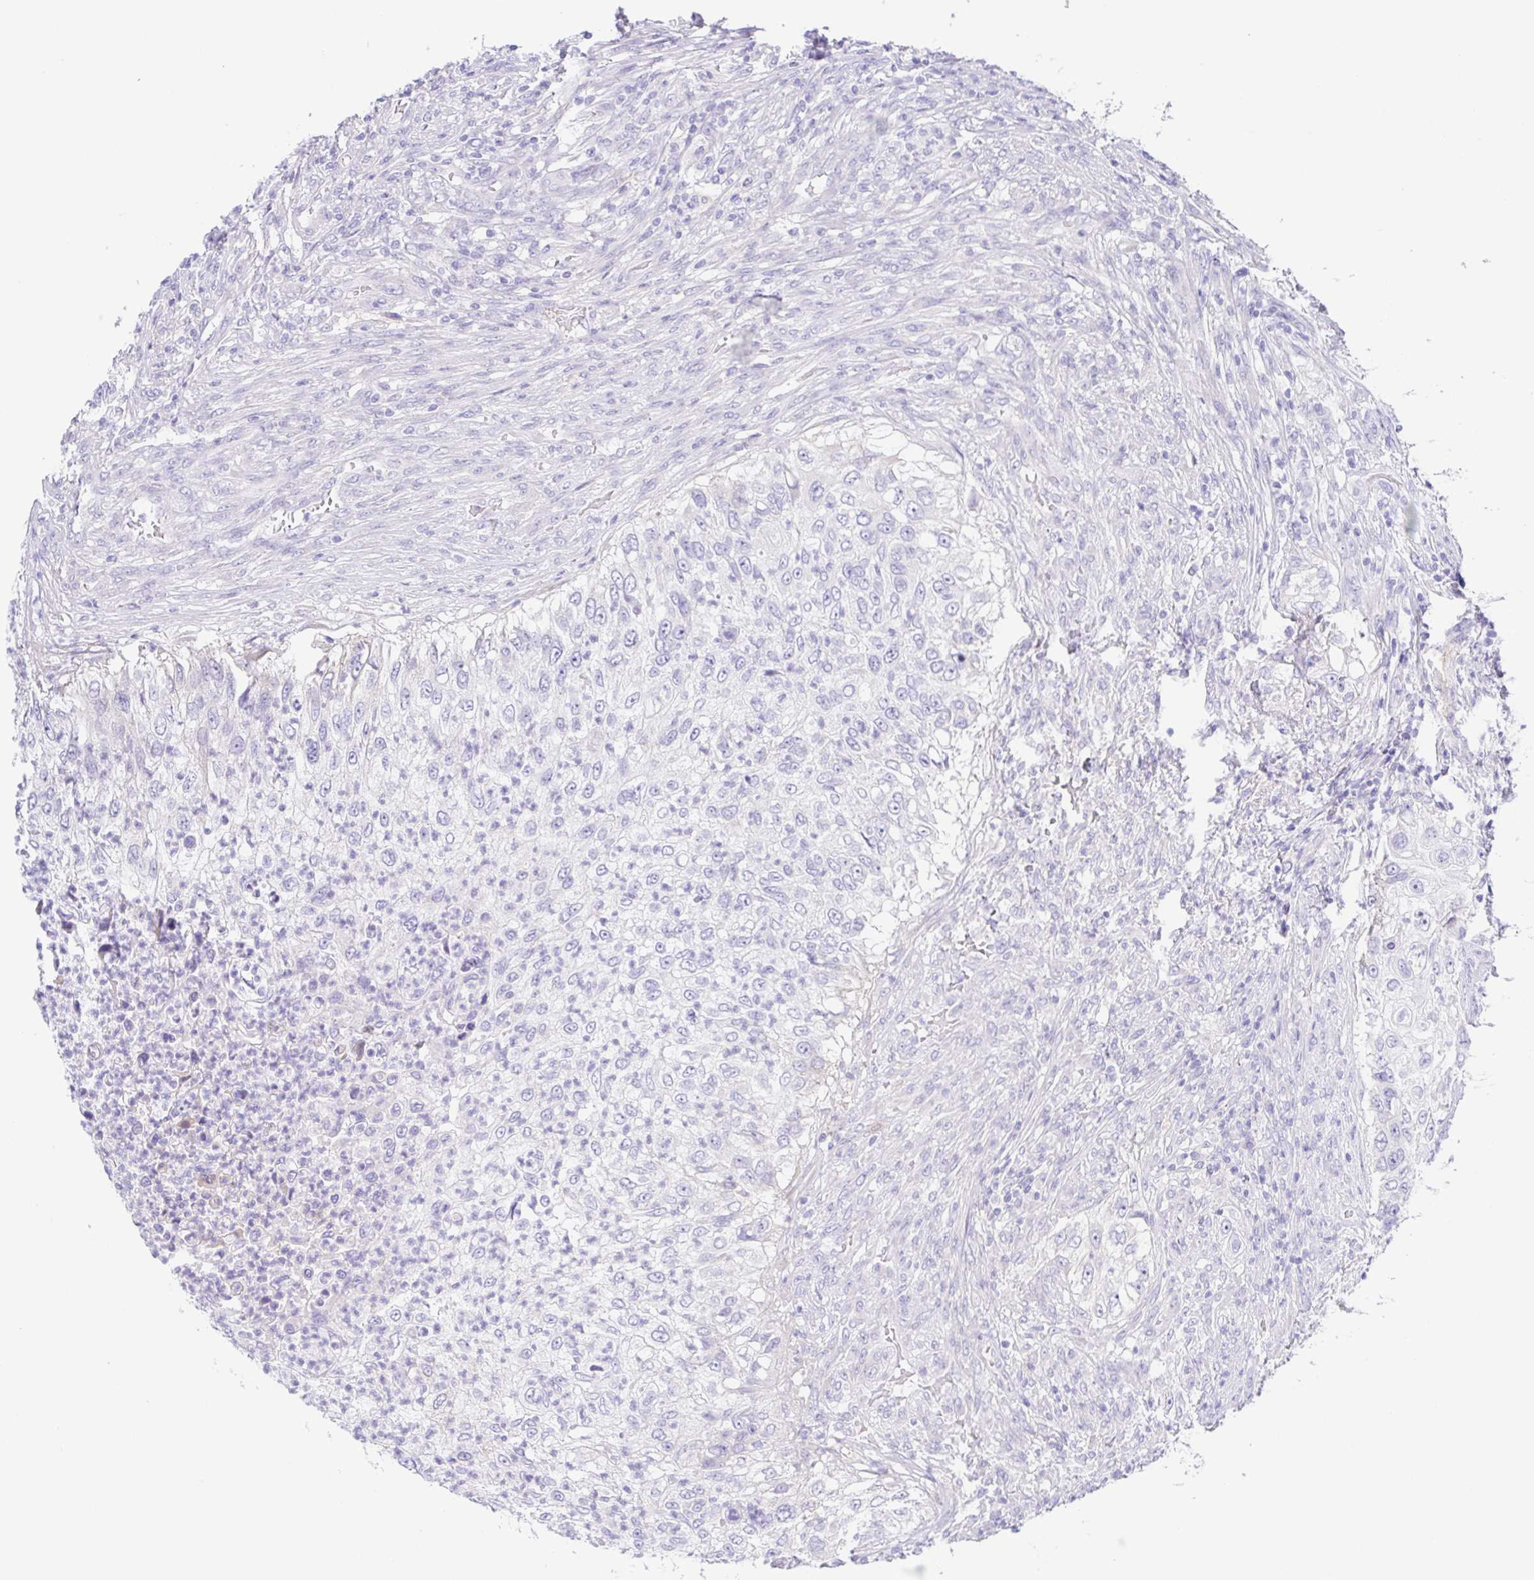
{"staining": {"intensity": "negative", "quantity": "none", "location": "none"}, "tissue": "urothelial cancer", "cell_type": "Tumor cells", "image_type": "cancer", "snomed": [{"axis": "morphology", "description": "Urothelial carcinoma, High grade"}, {"axis": "topography", "description": "Urinary bladder"}], "caption": "Tumor cells show no significant staining in urothelial carcinoma (high-grade). (Brightfield microscopy of DAB immunohistochemistry (IHC) at high magnification).", "gene": "A1BG", "patient": {"sex": "female", "age": 60}}